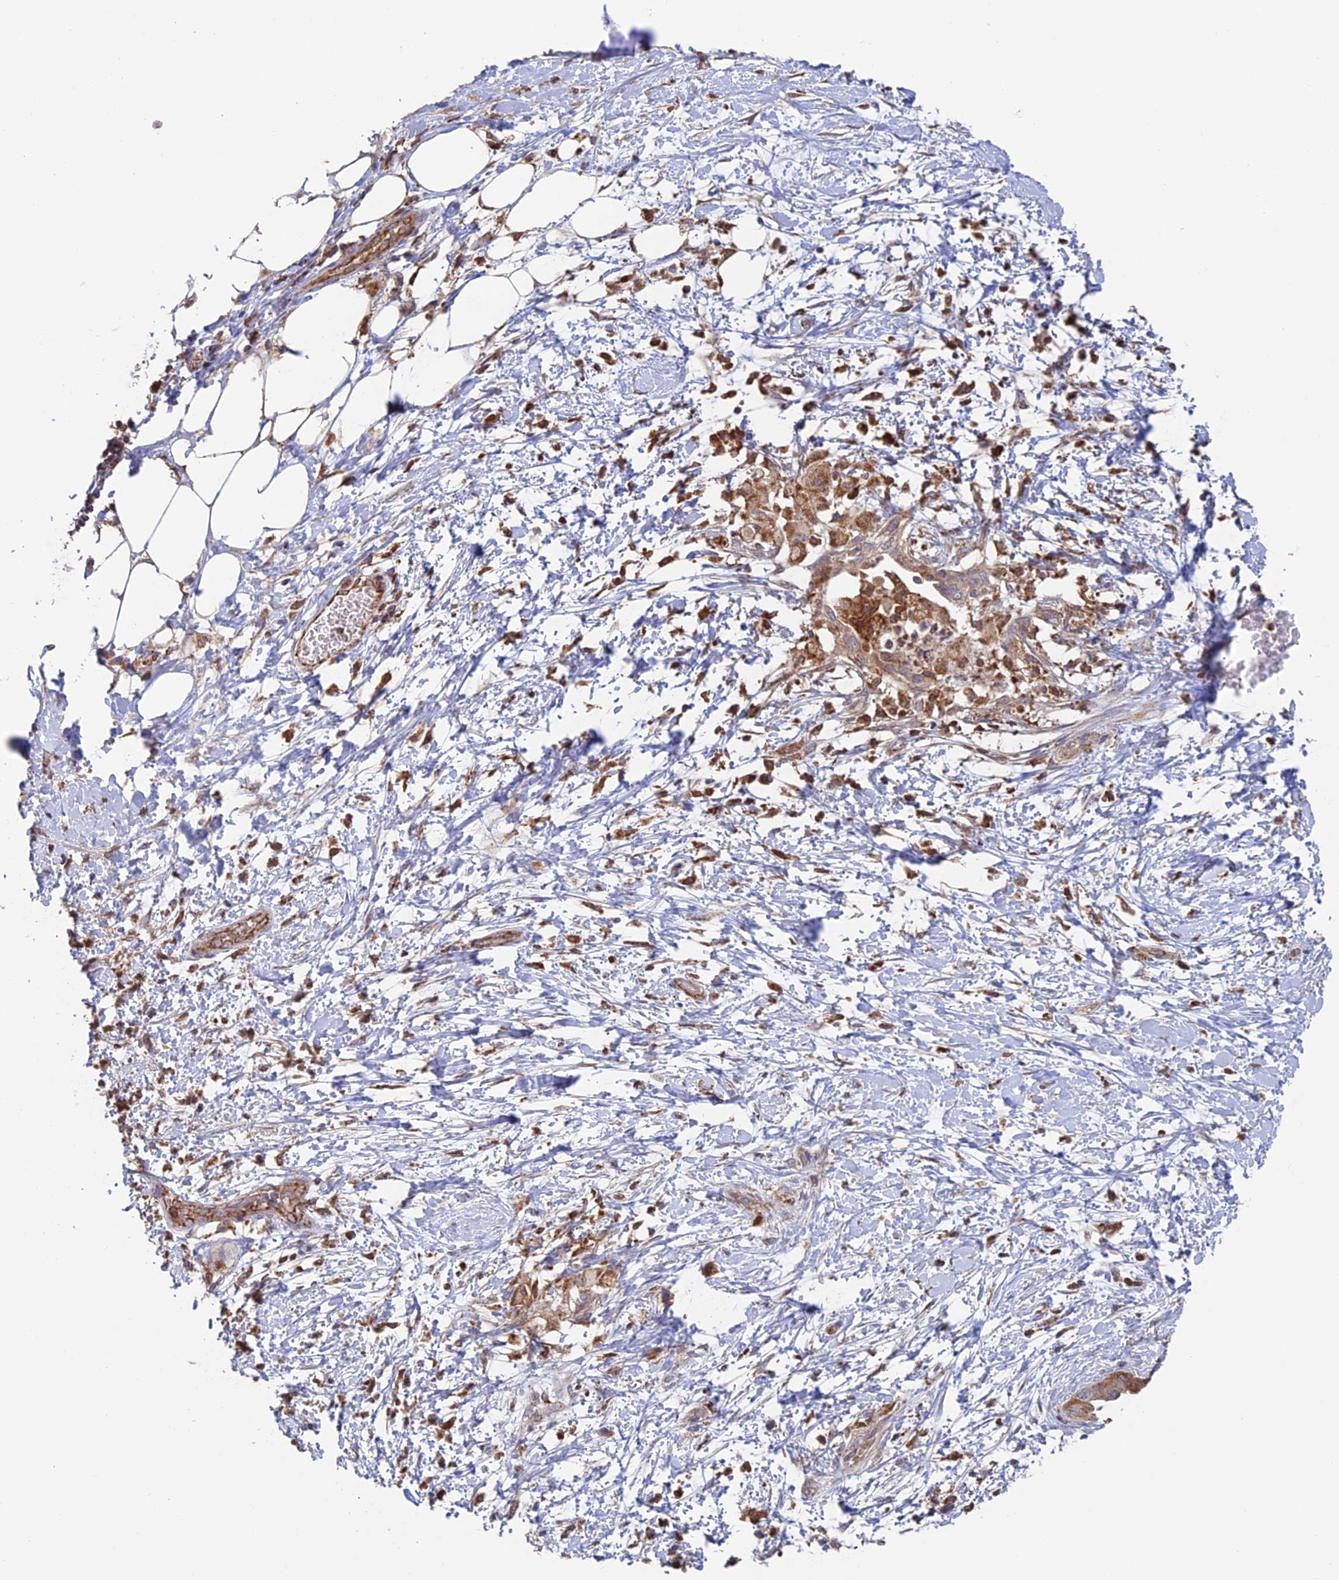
{"staining": {"intensity": "negative", "quantity": "none", "location": "none"}, "tissue": "adipose tissue", "cell_type": "Adipocytes", "image_type": "normal", "snomed": [{"axis": "morphology", "description": "Normal tissue, NOS"}, {"axis": "morphology", "description": "Adenocarcinoma, NOS"}, {"axis": "topography", "description": "Duodenum"}, {"axis": "topography", "description": "Peripheral nerve tissue"}], "caption": "A photomicrograph of human adipose tissue is negative for staining in adipocytes. (DAB IHC visualized using brightfield microscopy, high magnification).", "gene": "DTYMK", "patient": {"sex": "female", "age": 60}}